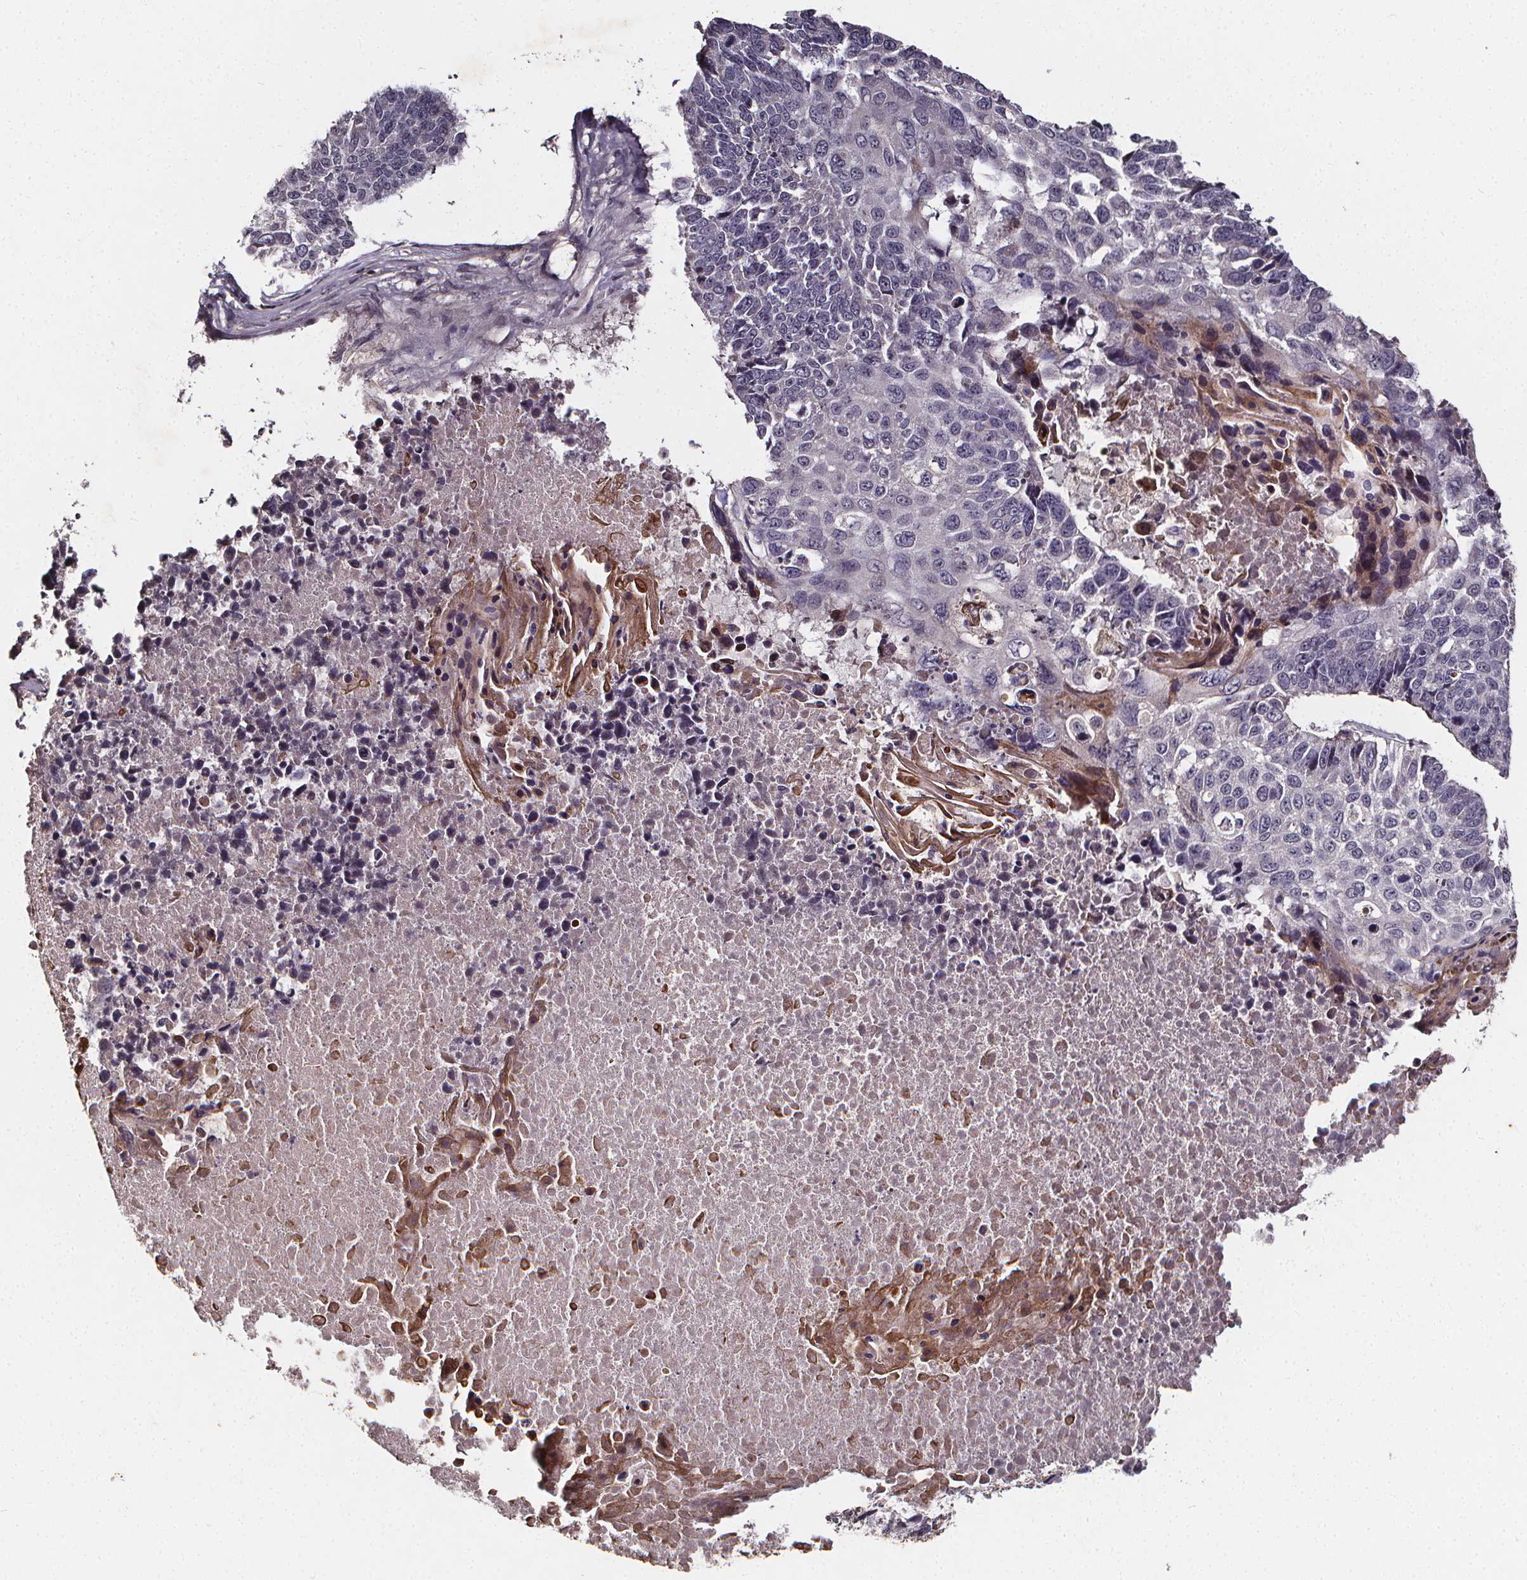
{"staining": {"intensity": "negative", "quantity": "none", "location": "none"}, "tissue": "lung cancer", "cell_type": "Tumor cells", "image_type": "cancer", "snomed": [{"axis": "morphology", "description": "Squamous cell carcinoma, NOS"}, {"axis": "topography", "description": "Lung"}], "caption": "DAB immunohistochemical staining of lung cancer (squamous cell carcinoma) shows no significant expression in tumor cells.", "gene": "SPAG8", "patient": {"sex": "male", "age": 73}}